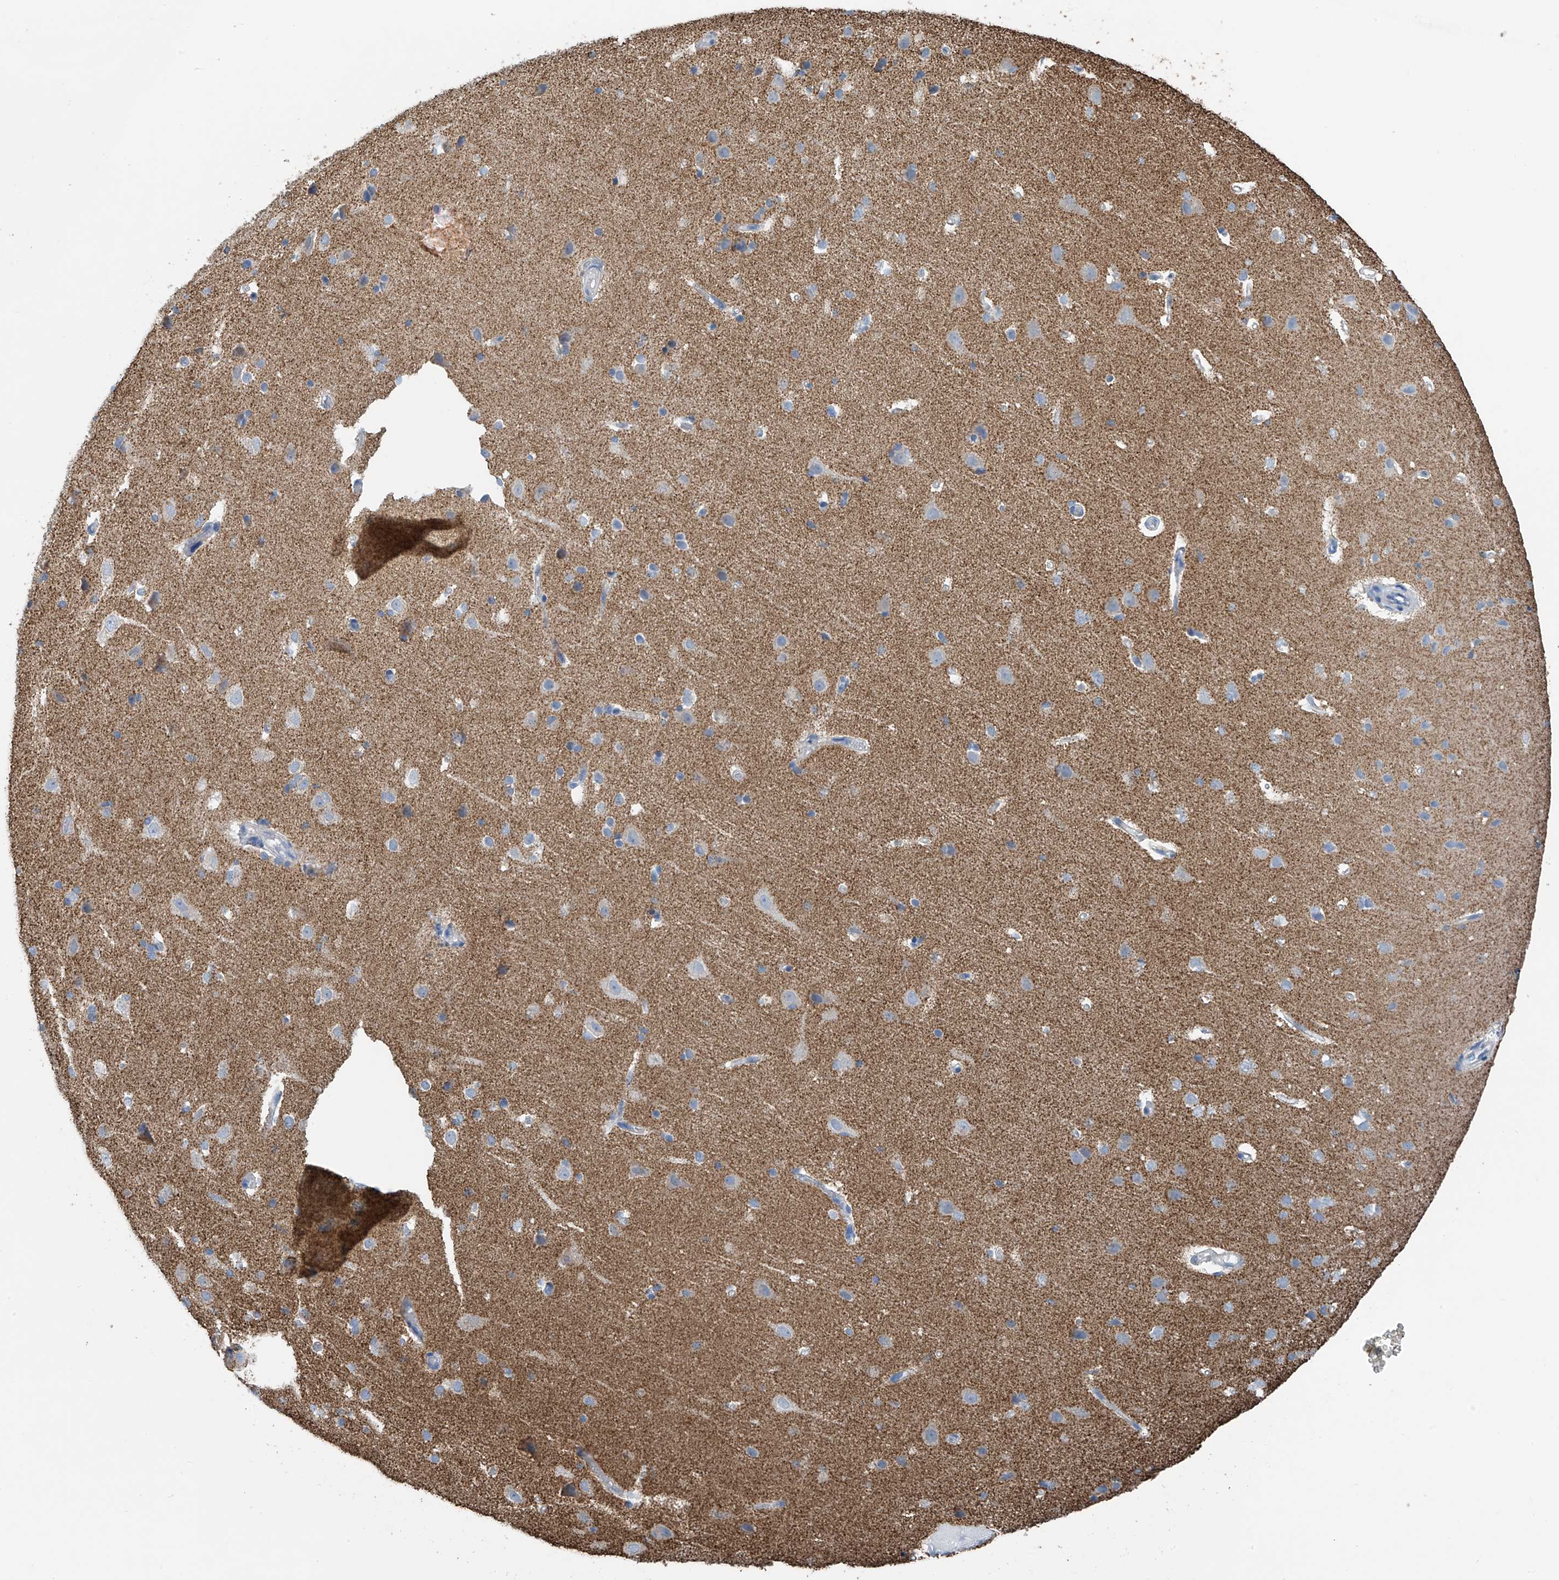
{"staining": {"intensity": "negative", "quantity": "none", "location": "none"}, "tissue": "cerebral cortex", "cell_type": "Endothelial cells", "image_type": "normal", "snomed": [{"axis": "morphology", "description": "Normal tissue, NOS"}, {"axis": "topography", "description": "Cerebral cortex"}], "caption": "Cerebral cortex stained for a protein using IHC displays no expression endothelial cells.", "gene": "SYN3", "patient": {"sex": "male", "age": 34}}